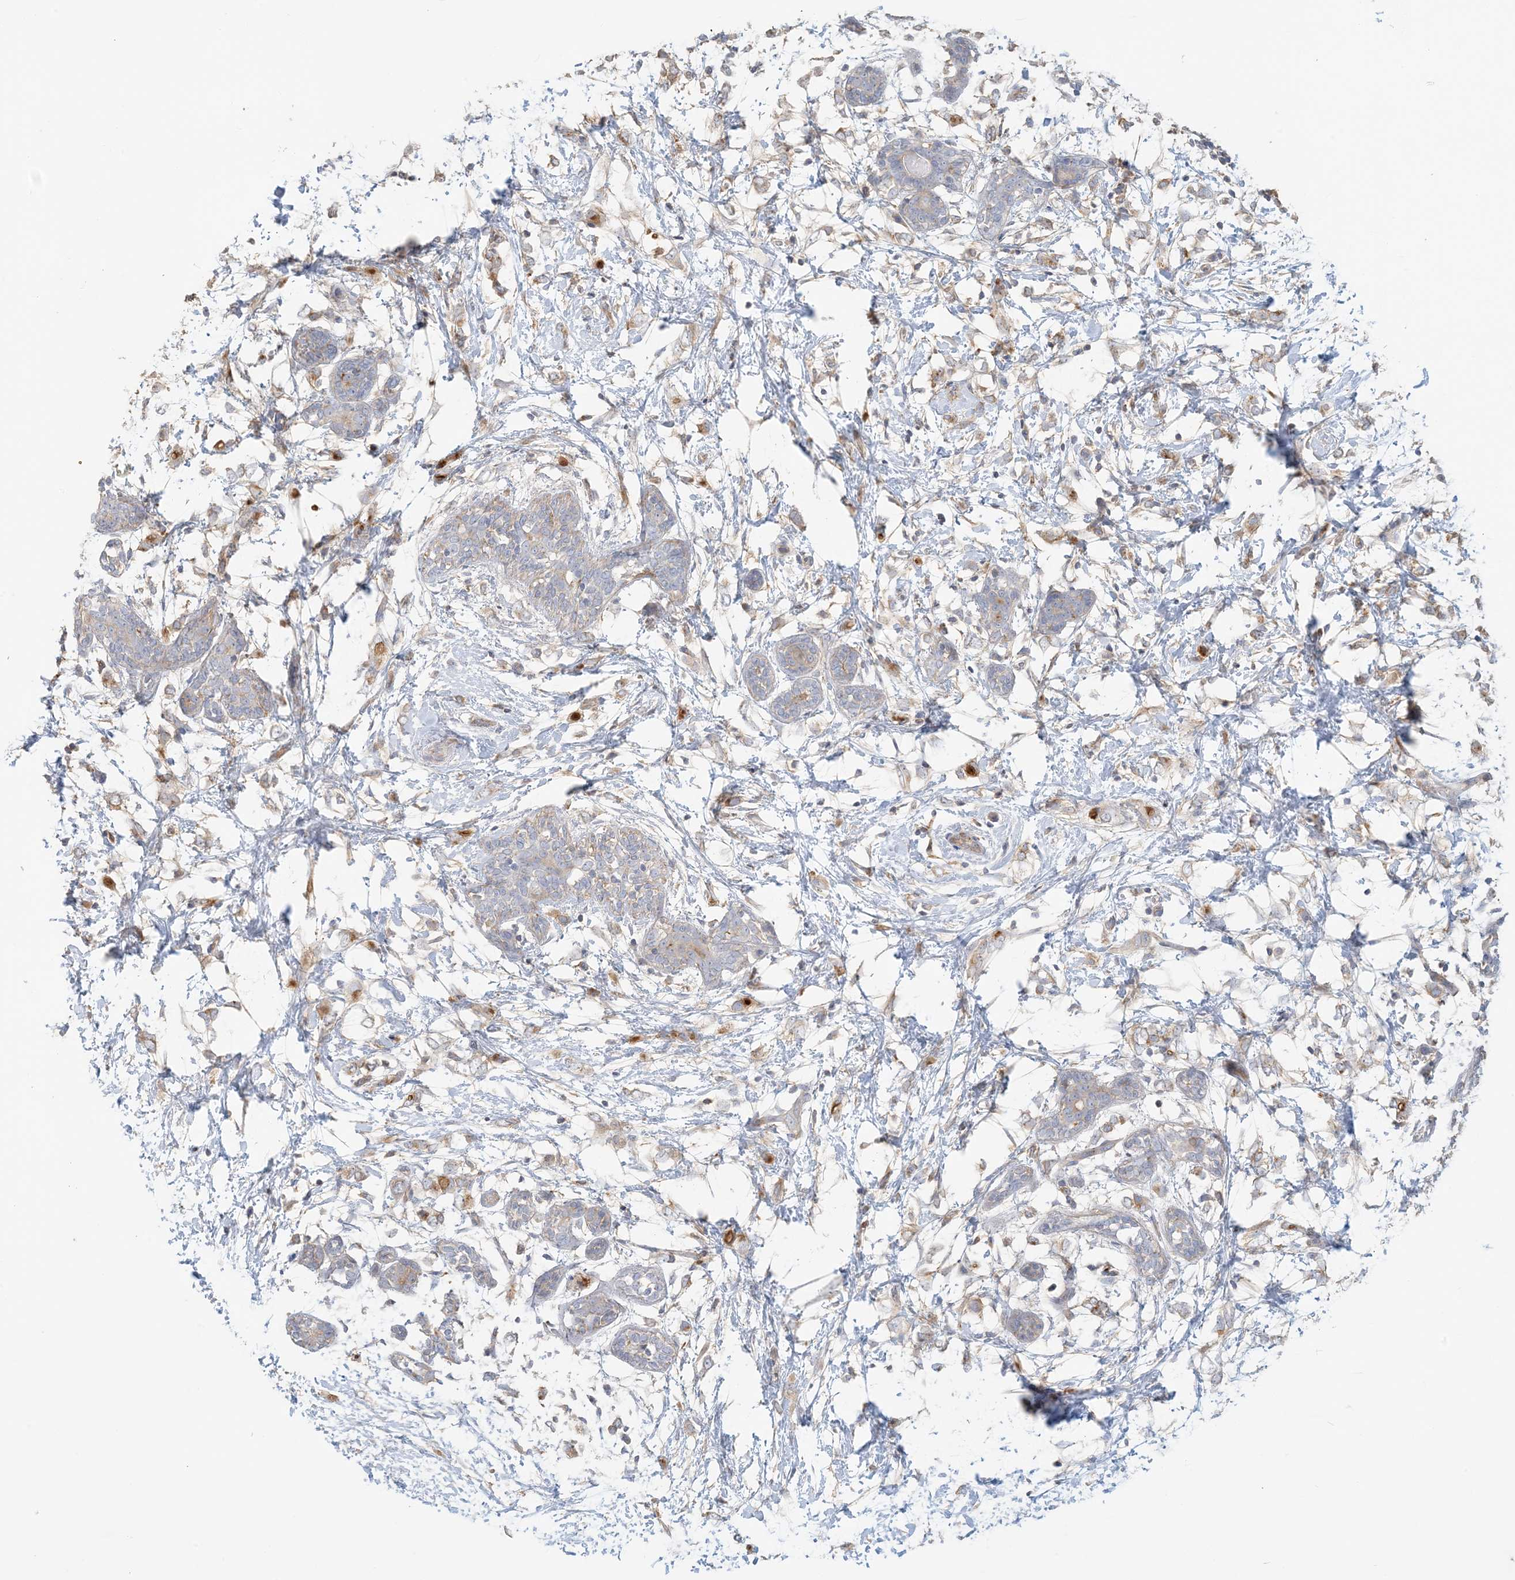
{"staining": {"intensity": "moderate", "quantity": "<25%", "location": "cytoplasmic/membranous"}, "tissue": "breast cancer", "cell_type": "Tumor cells", "image_type": "cancer", "snomed": [{"axis": "morphology", "description": "Normal tissue, NOS"}, {"axis": "morphology", "description": "Lobular carcinoma"}, {"axis": "topography", "description": "Breast"}], "caption": "A low amount of moderate cytoplasmic/membranous positivity is appreciated in approximately <25% of tumor cells in breast lobular carcinoma tissue.", "gene": "SPPL2A", "patient": {"sex": "female", "age": 47}}